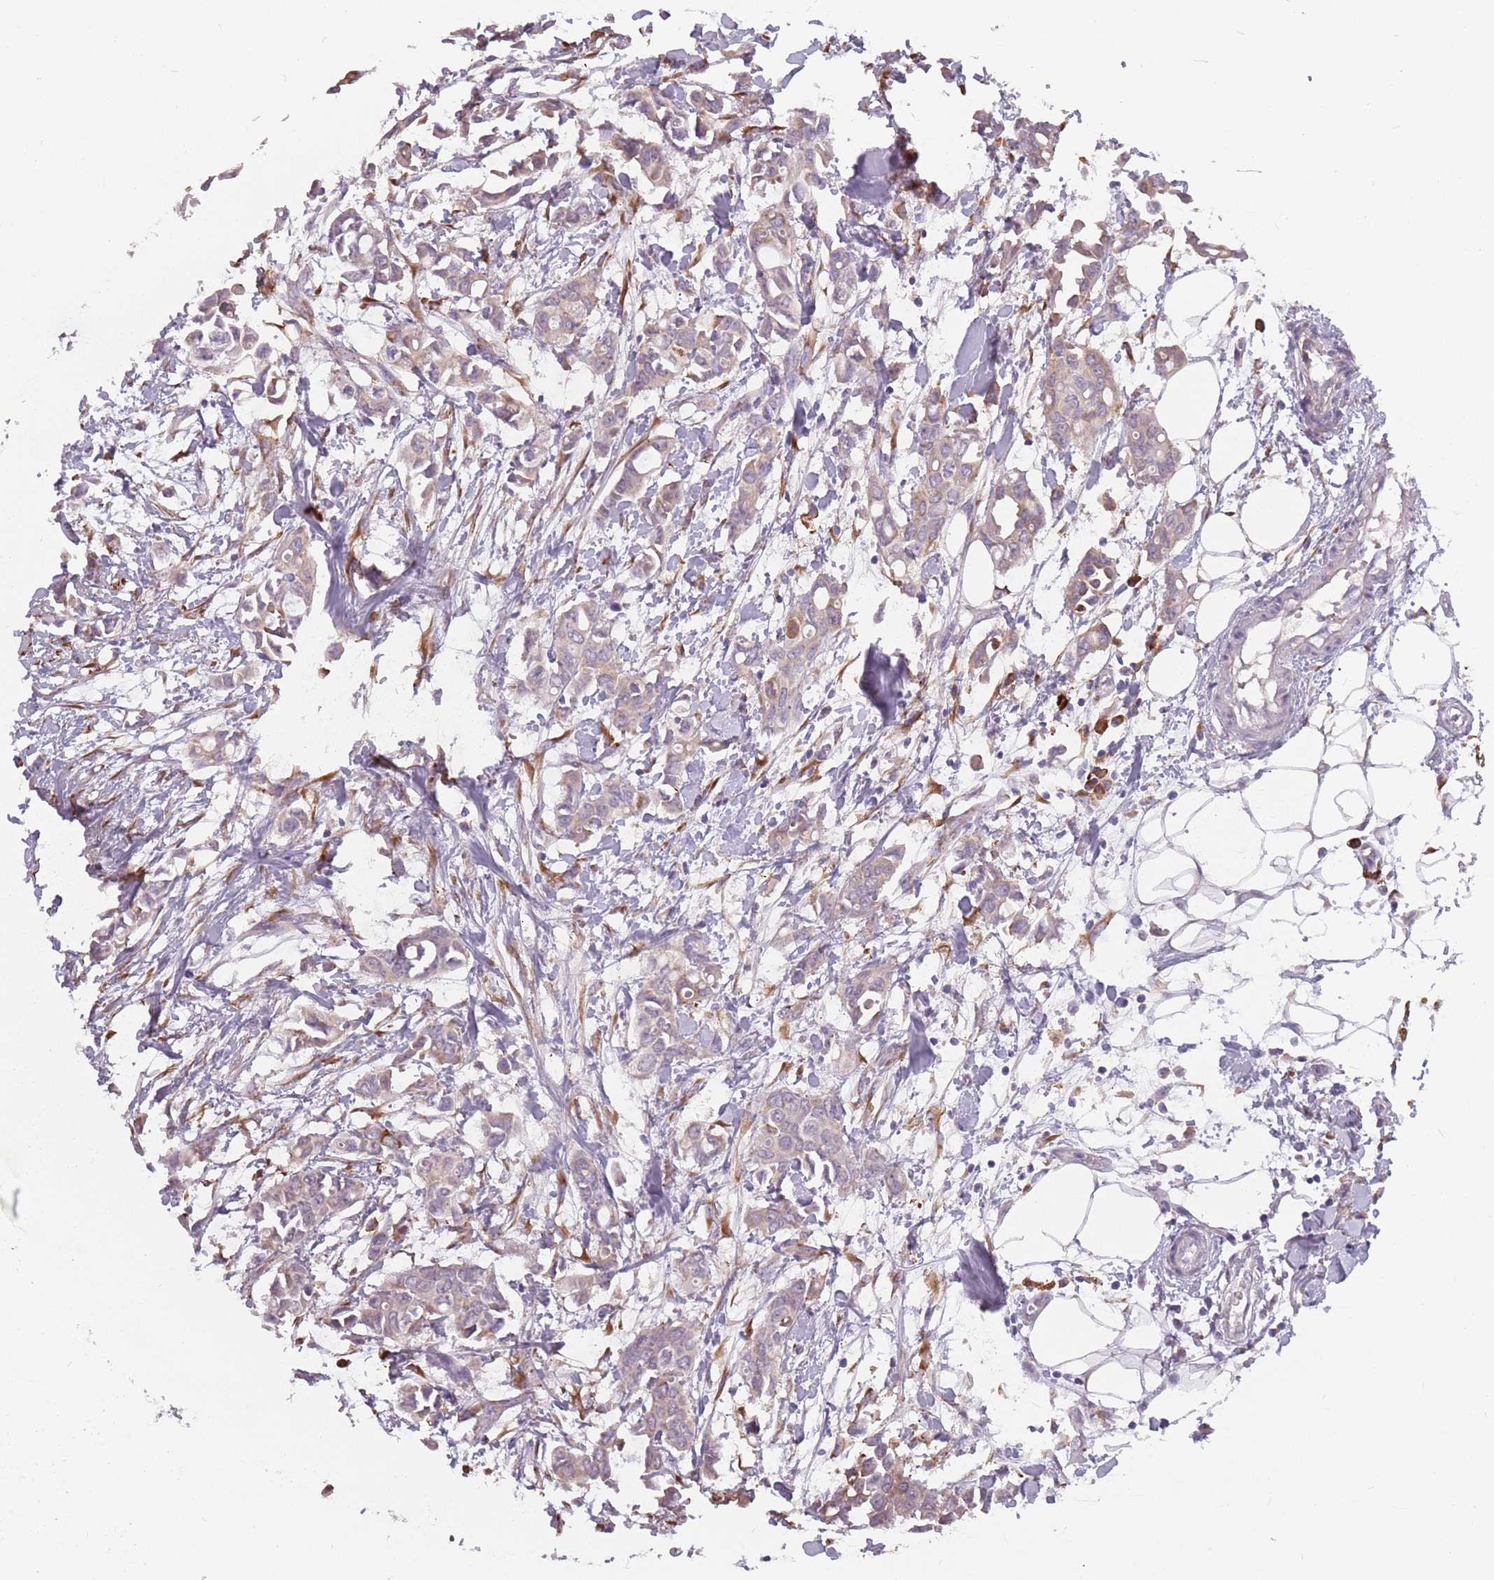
{"staining": {"intensity": "weak", "quantity": ">75%", "location": "cytoplasmic/membranous"}, "tissue": "breast cancer", "cell_type": "Tumor cells", "image_type": "cancer", "snomed": [{"axis": "morphology", "description": "Duct carcinoma"}, {"axis": "topography", "description": "Breast"}], "caption": "This photomicrograph shows immunohistochemistry staining of breast cancer, with low weak cytoplasmic/membranous expression in about >75% of tumor cells.", "gene": "RPS9", "patient": {"sex": "female", "age": 41}}